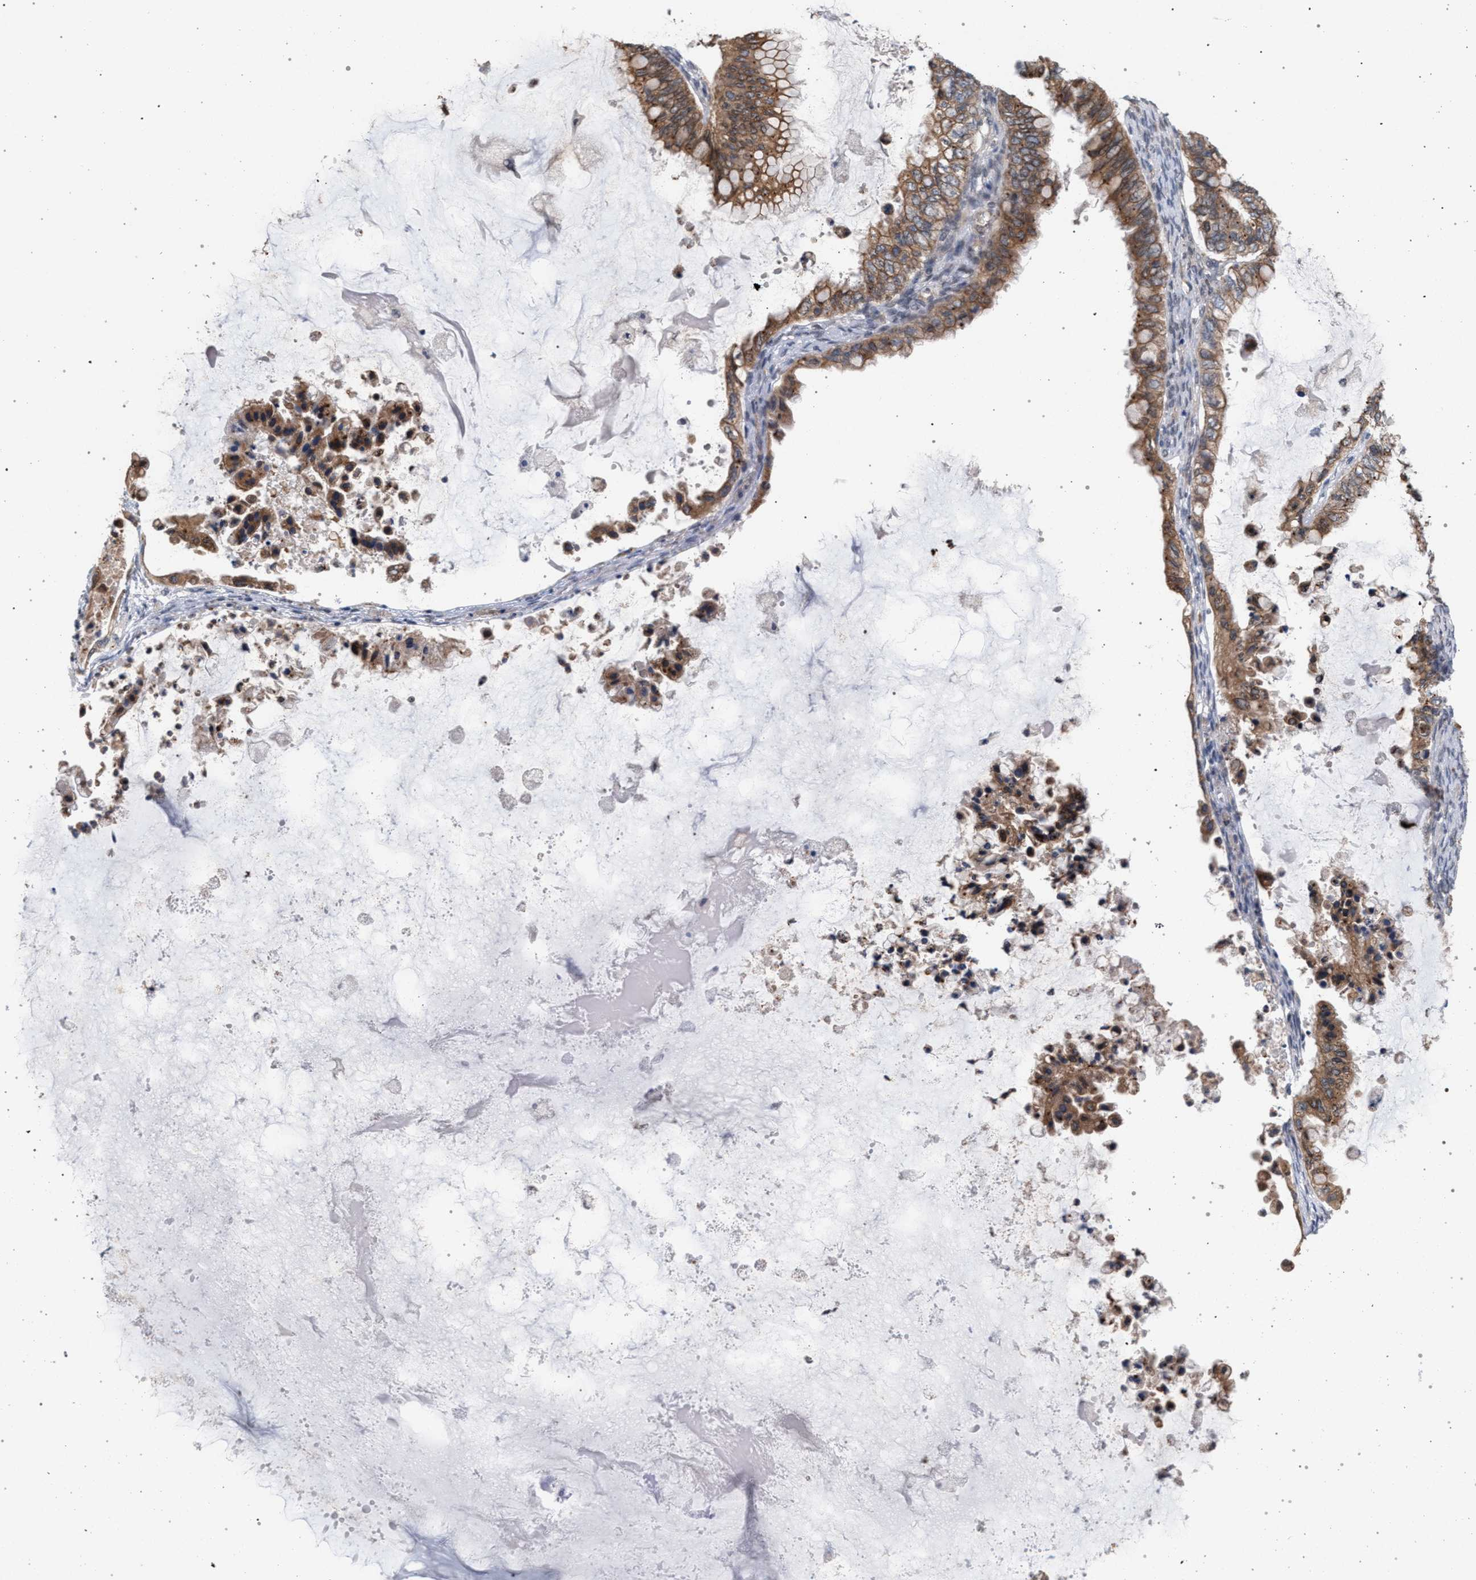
{"staining": {"intensity": "moderate", "quantity": ">75%", "location": "cytoplasmic/membranous"}, "tissue": "ovarian cancer", "cell_type": "Tumor cells", "image_type": "cancer", "snomed": [{"axis": "morphology", "description": "Cystadenocarcinoma, mucinous, NOS"}, {"axis": "topography", "description": "Ovary"}], "caption": "Ovarian mucinous cystadenocarcinoma stained with a protein marker displays moderate staining in tumor cells.", "gene": "ARPC5L", "patient": {"sex": "female", "age": 80}}